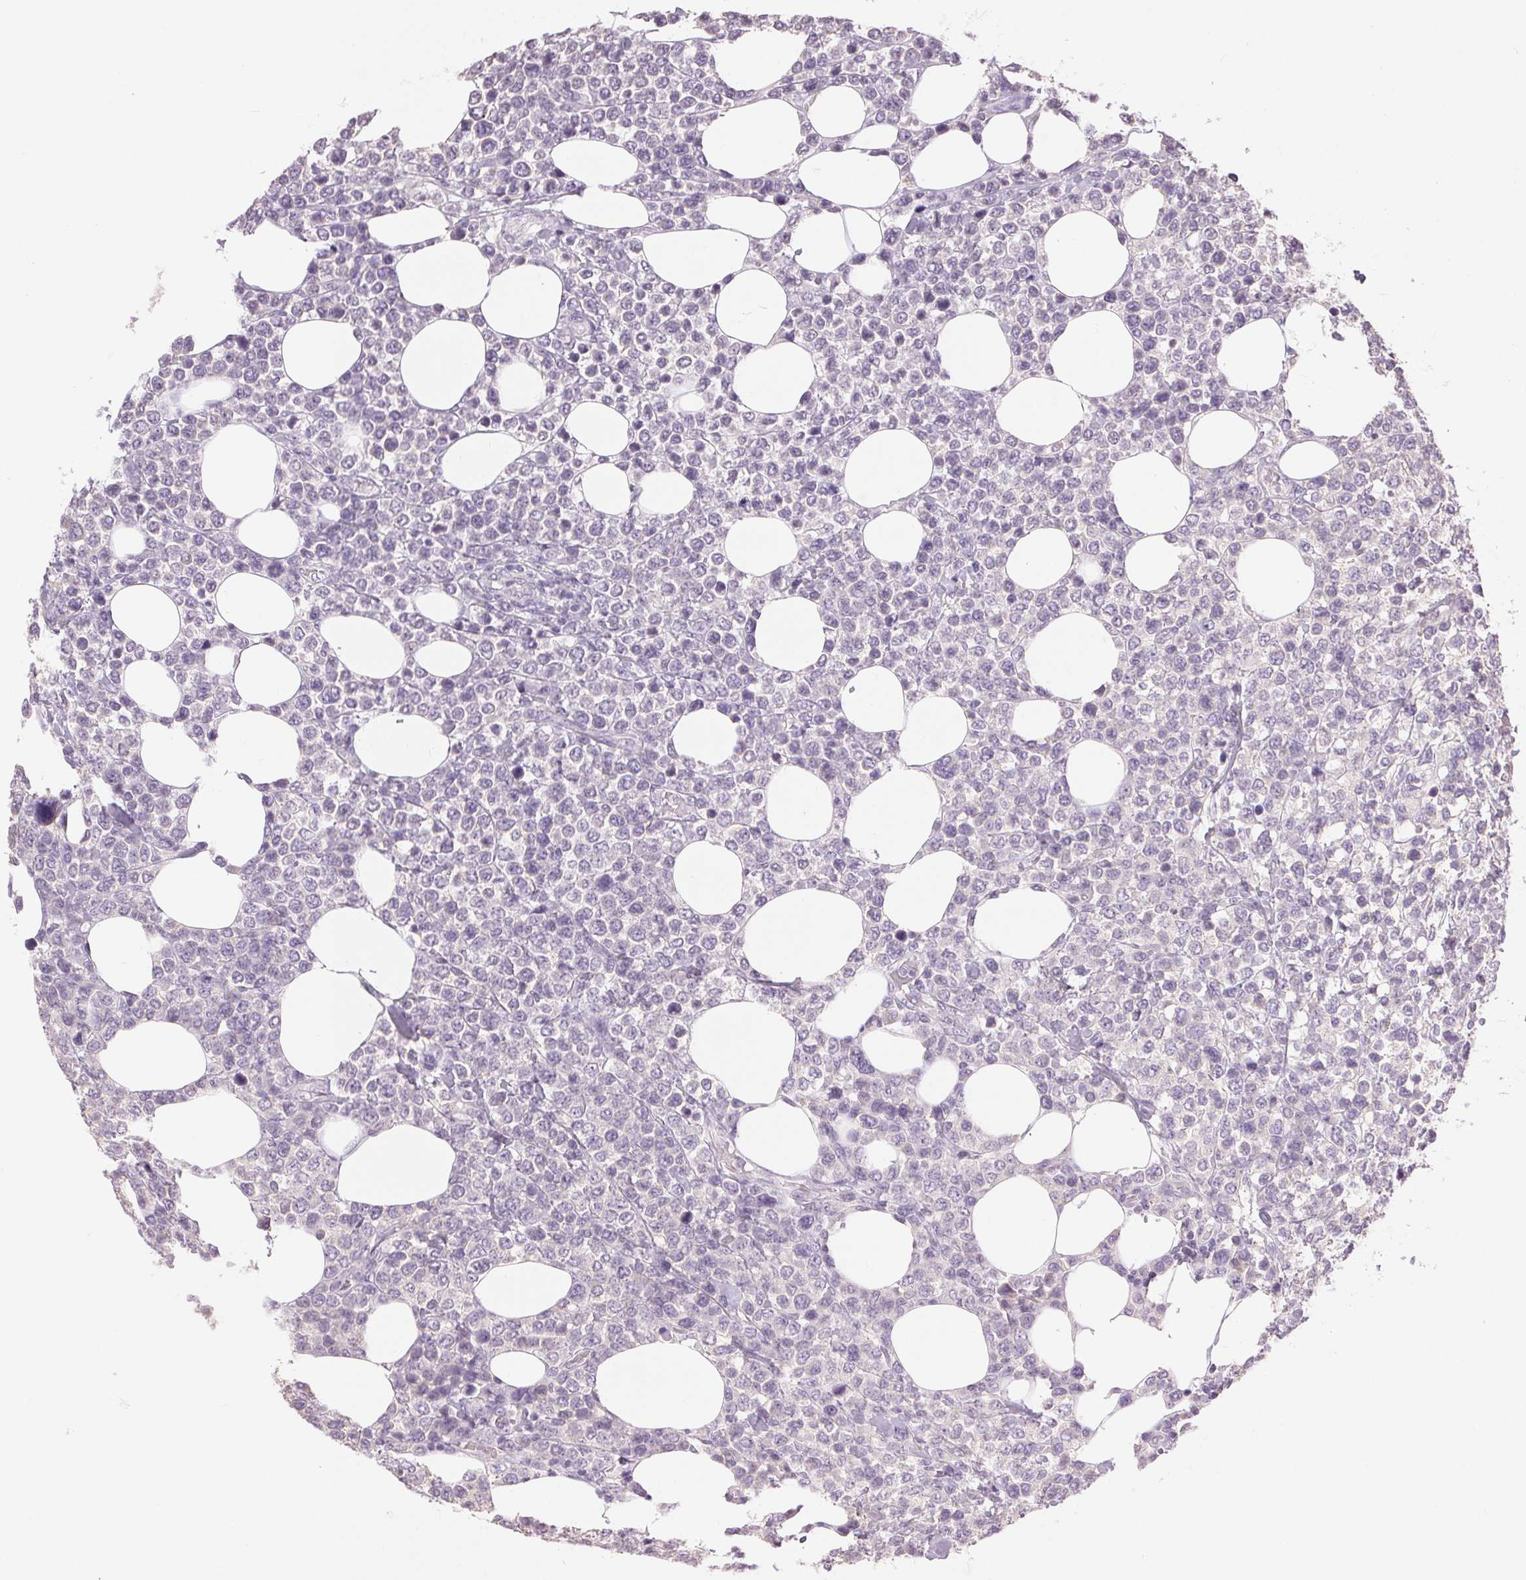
{"staining": {"intensity": "negative", "quantity": "none", "location": "none"}, "tissue": "lymphoma", "cell_type": "Tumor cells", "image_type": "cancer", "snomed": [{"axis": "morphology", "description": "Malignant lymphoma, non-Hodgkin's type, High grade"}, {"axis": "topography", "description": "Soft tissue"}], "caption": "High power microscopy image of an immunohistochemistry image of malignant lymphoma, non-Hodgkin's type (high-grade), revealing no significant expression in tumor cells.", "gene": "FXYD4", "patient": {"sex": "female", "age": 56}}